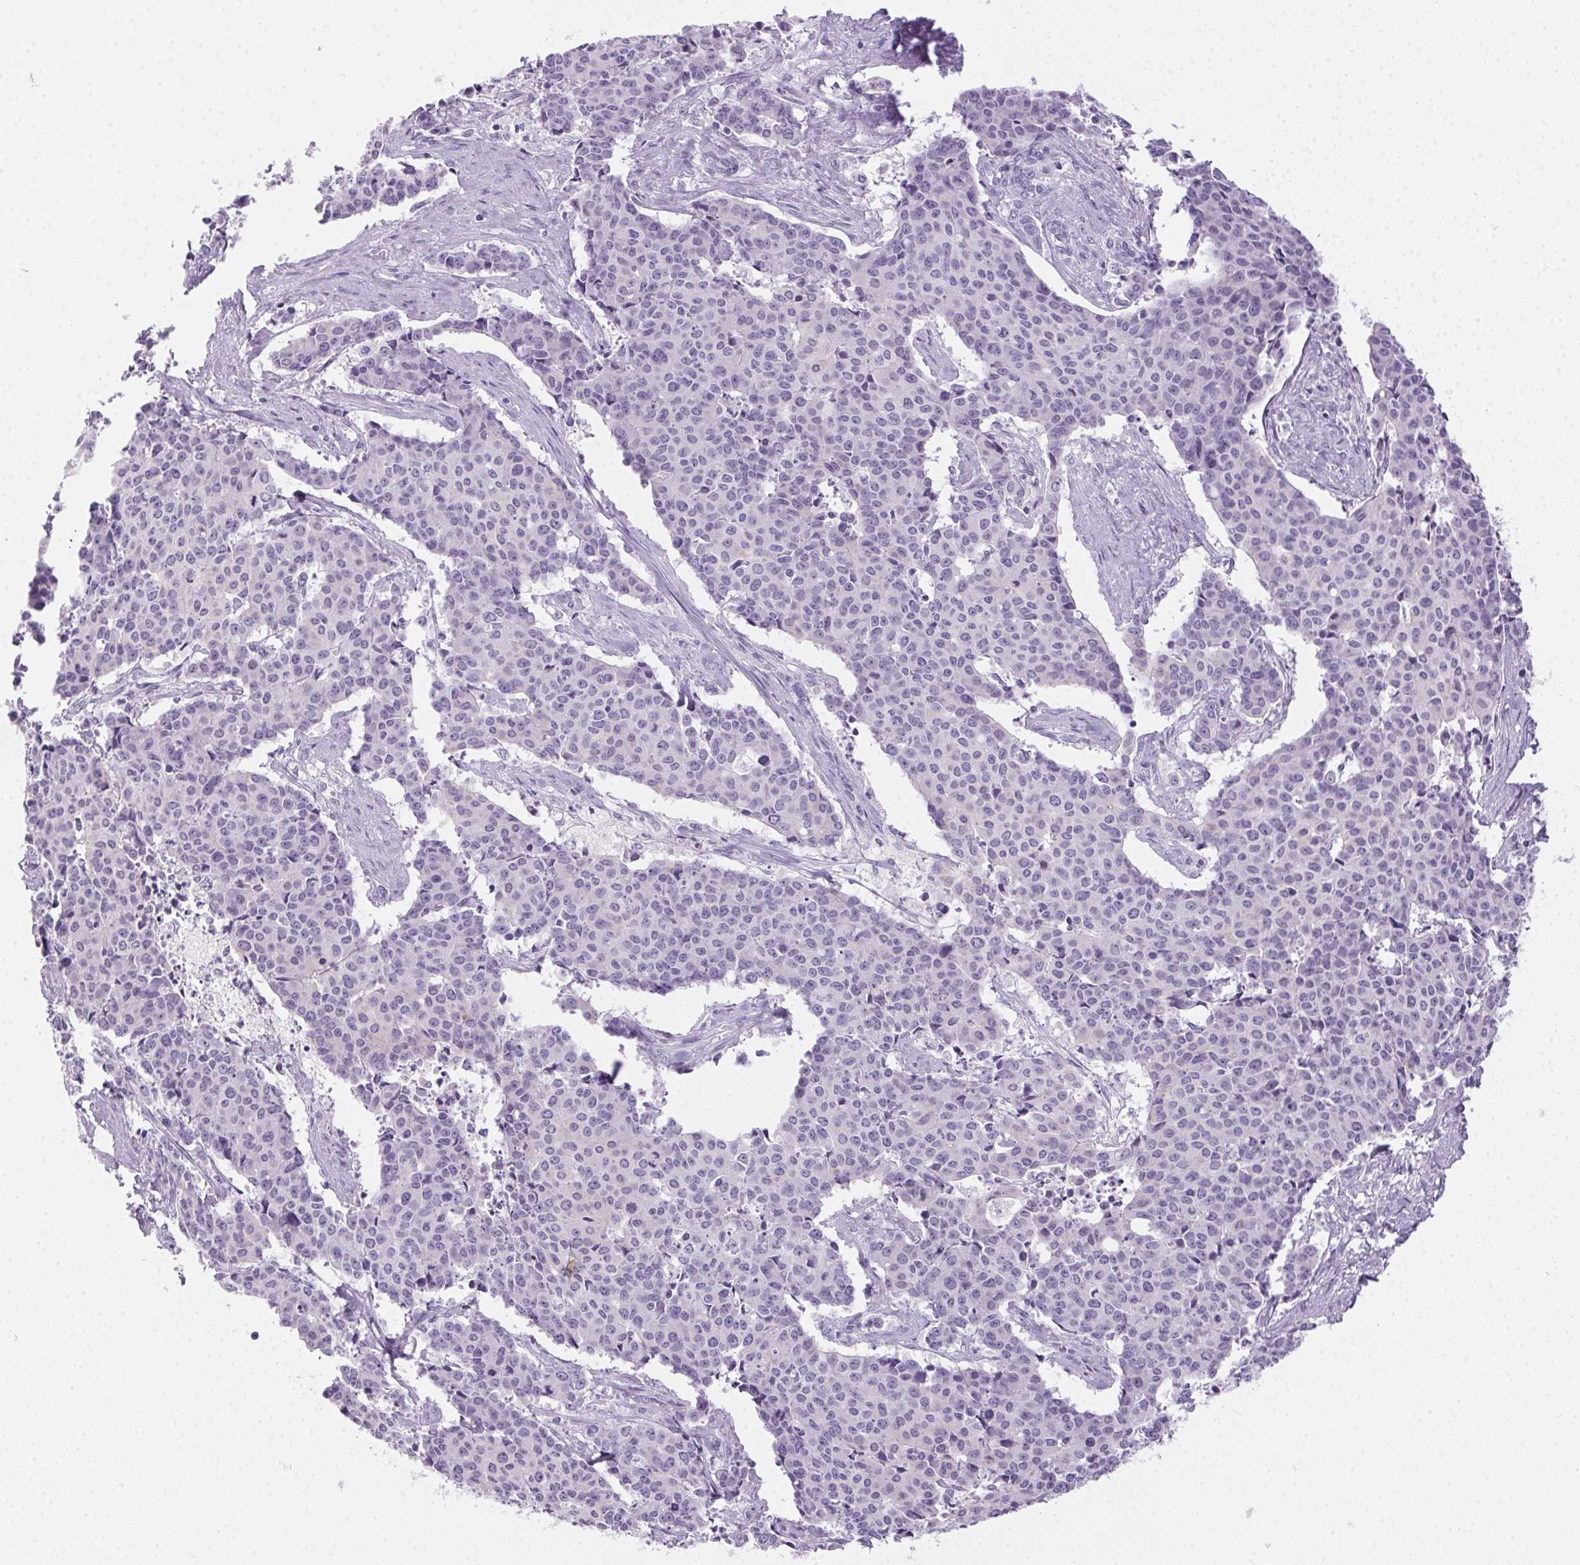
{"staining": {"intensity": "negative", "quantity": "none", "location": "none"}, "tissue": "cervical cancer", "cell_type": "Tumor cells", "image_type": "cancer", "snomed": [{"axis": "morphology", "description": "Squamous cell carcinoma, NOS"}, {"axis": "topography", "description": "Cervix"}], "caption": "Human cervical squamous cell carcinoma stained for a protein using immunohistochemistry reveals no staining in tumor cells.", "gene": "POPDC2", "patient": {"sex": "female", "age": 28}}